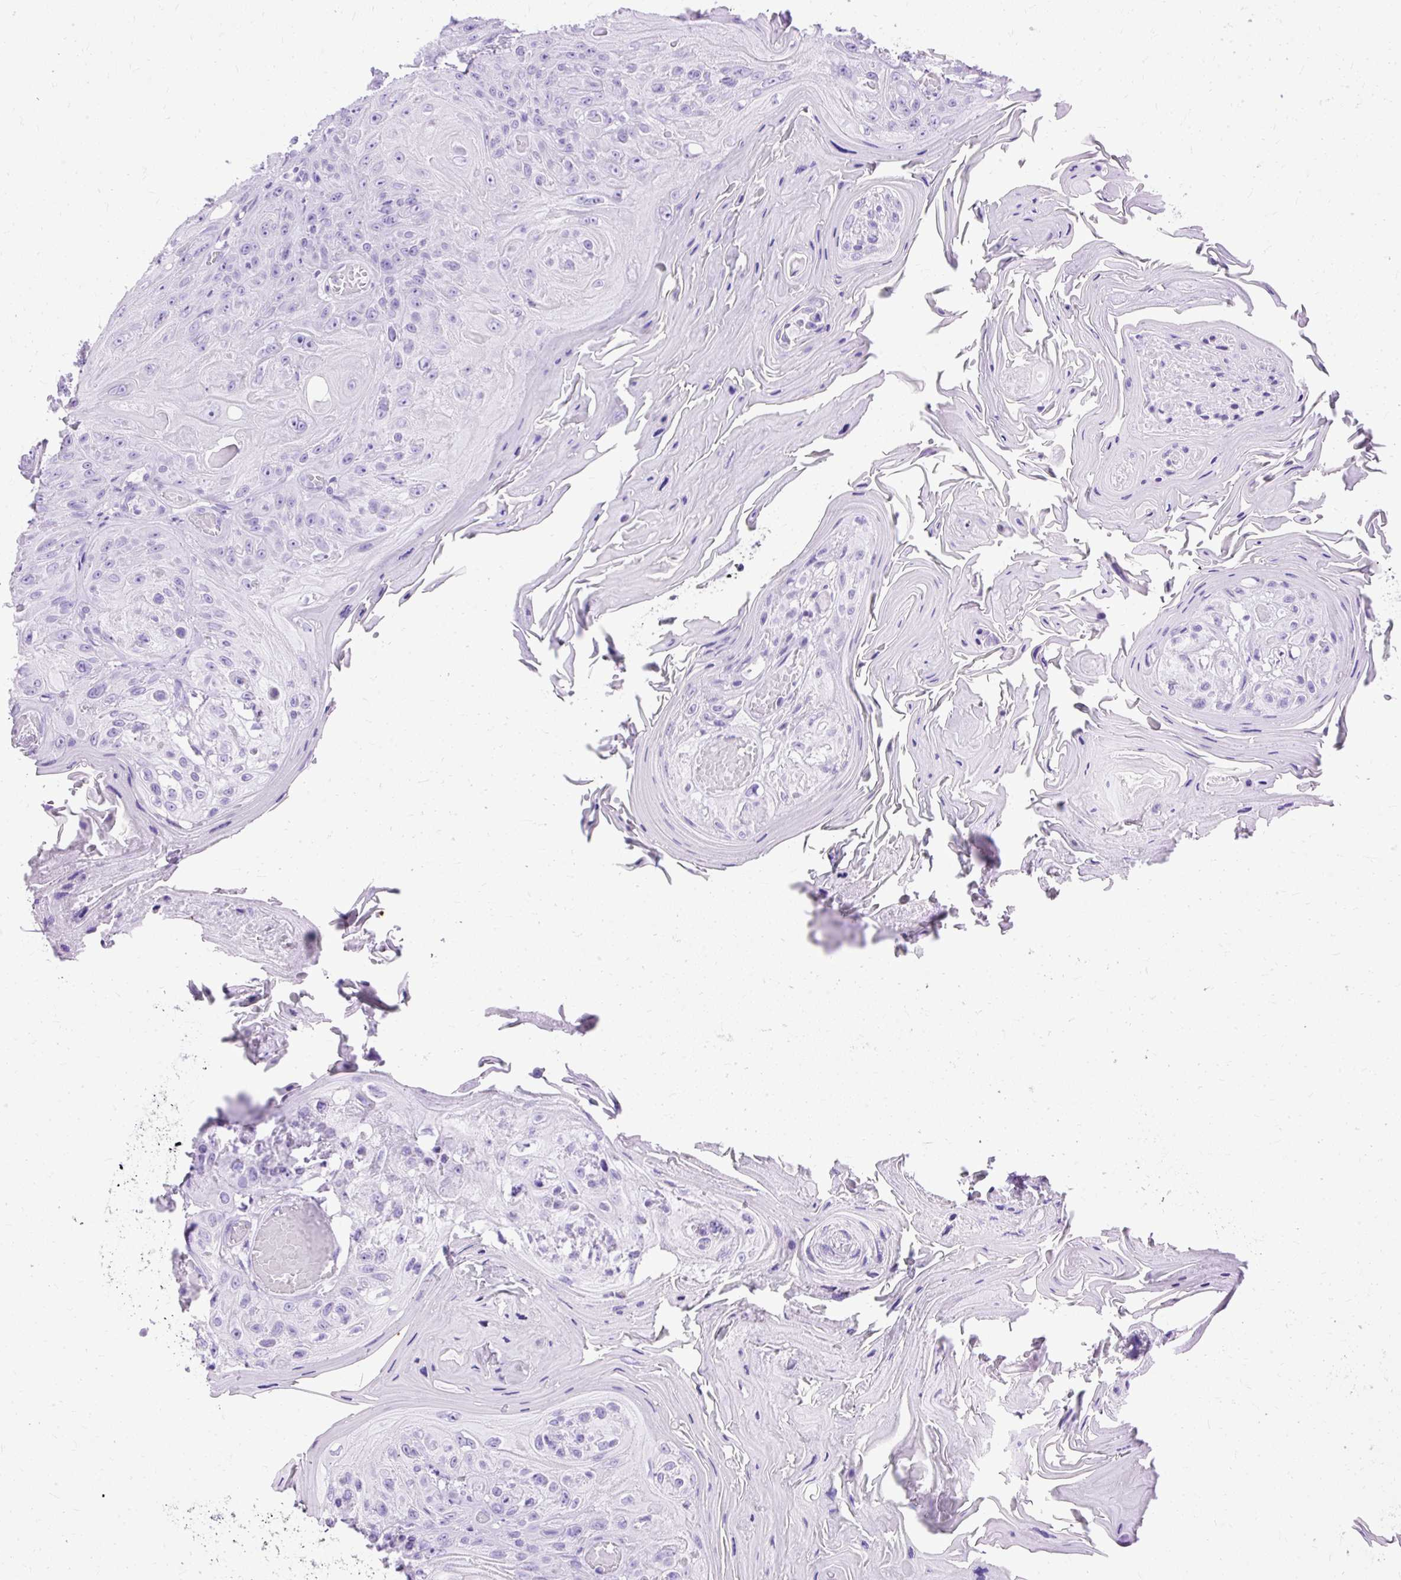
{"staining": {"intensity": "negative", "quantity": "none", "location": "none"}, "tissue": "head and neck cancer", "cell_type": "Tumor cells", "image_type": "cancer", "snomed": [{"axis": "morphology", "description": "Squamous cell carcinoma, NOS"}, {"axis": "topography", "description": "Head-Neck"}], "caption": "This is an immunohistochemistry (IHC) histopathology image of human squamous cell carcinoma (head and neck). There is no staining in tumor cells.", "gene": "SLC8A2", "patient": {"sex": "female", "age": 59}}